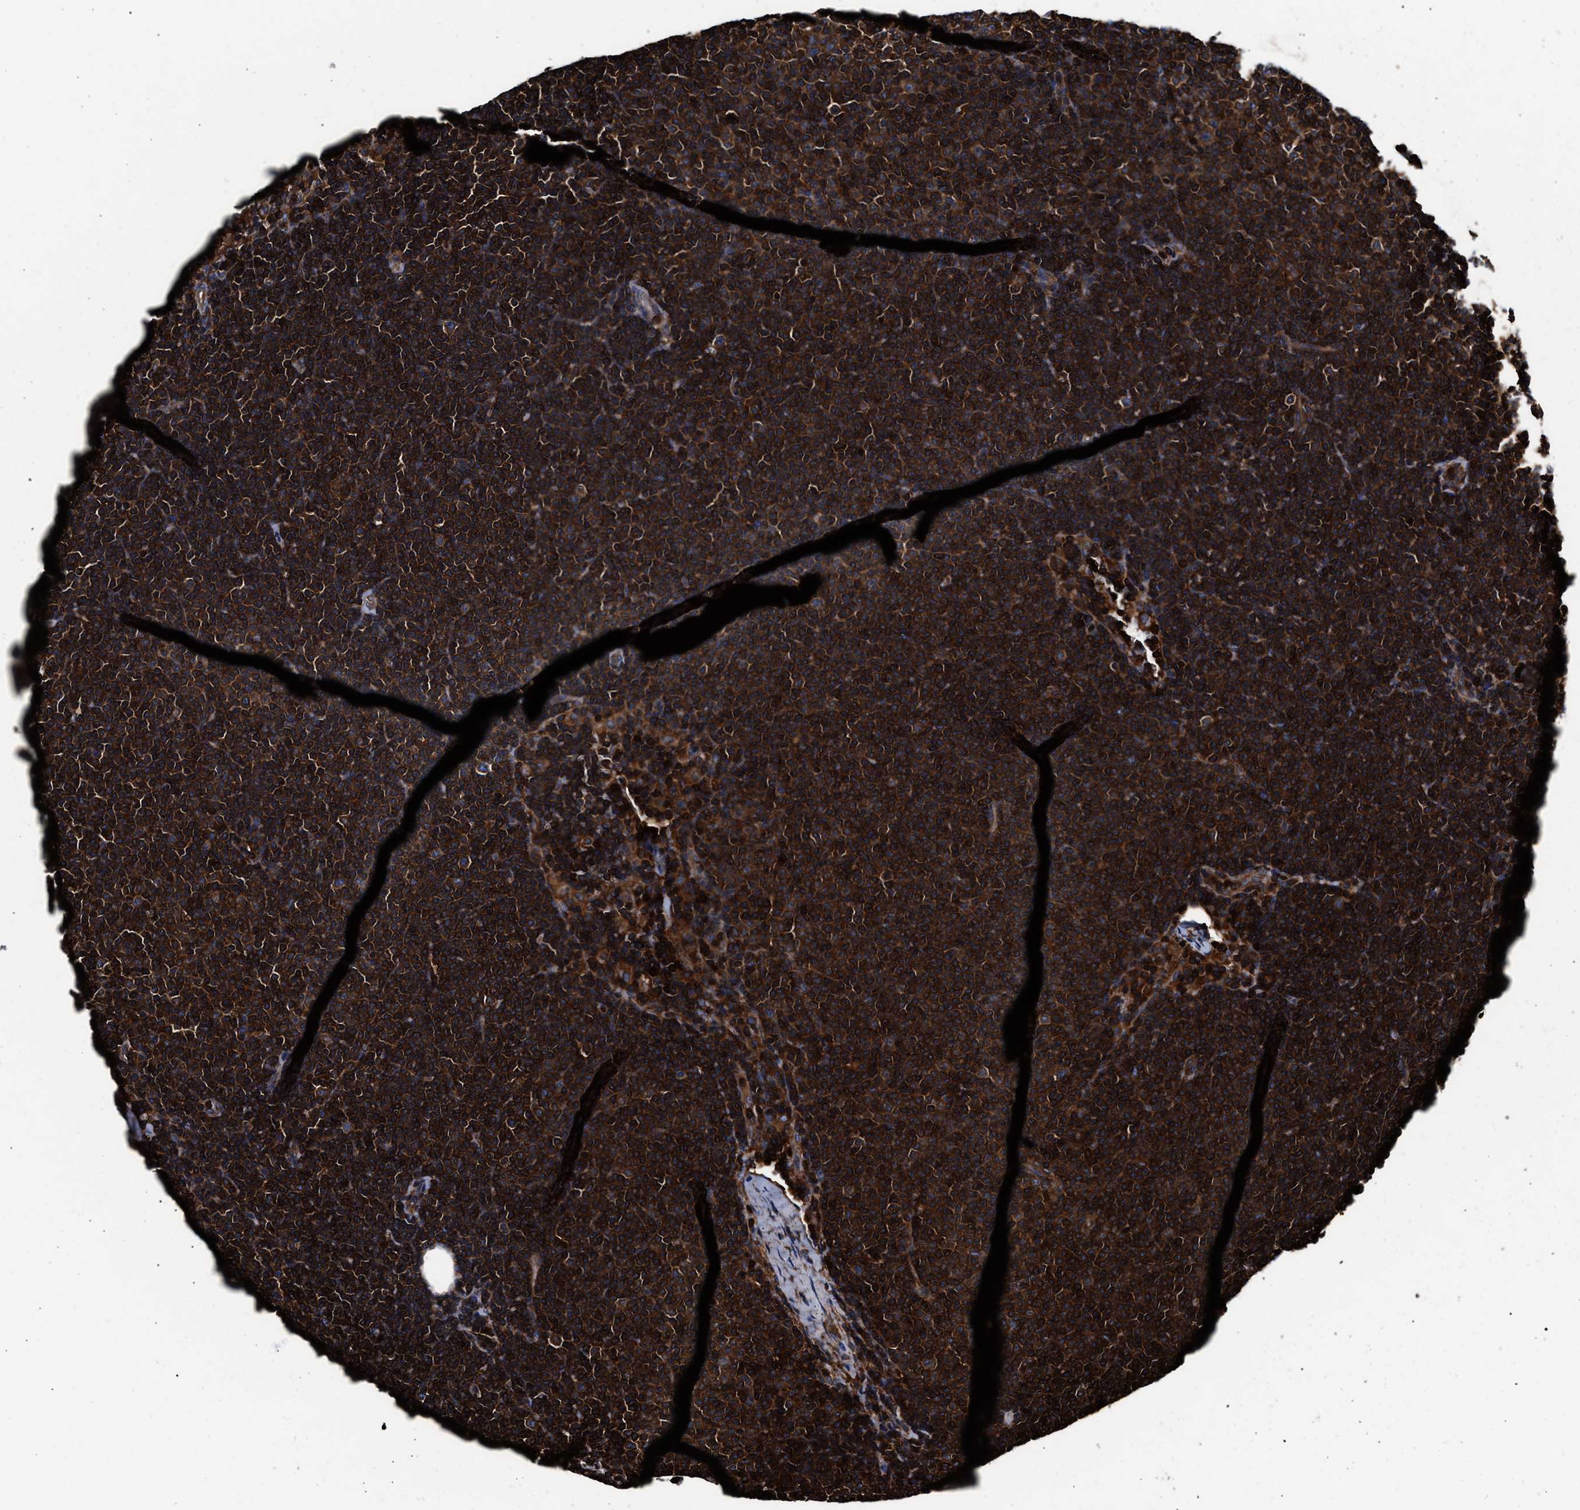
{"staining": {"intensity": "strong", "quantity": ">75%", "location": "cytoplasmic/membranous"}, "tissue": "lymphoma", "cell_type": "Tumor cells", "image_type": "cancer", "snomed": [{"axis": "morphology", "description": "Malignant lymphoma, non-Hodgkin's type, Low grade"}, {"axis": "topography", "description": "Lymph node"}], "caption": "Immunohistochemistry (IHC) of human lymphoma exhibits high levels of strong cytoplasmic/membranous expression in about >75% of tumor cells.", "gene": "KYAT1", "patient": {"sex": "female", "age": 53}}